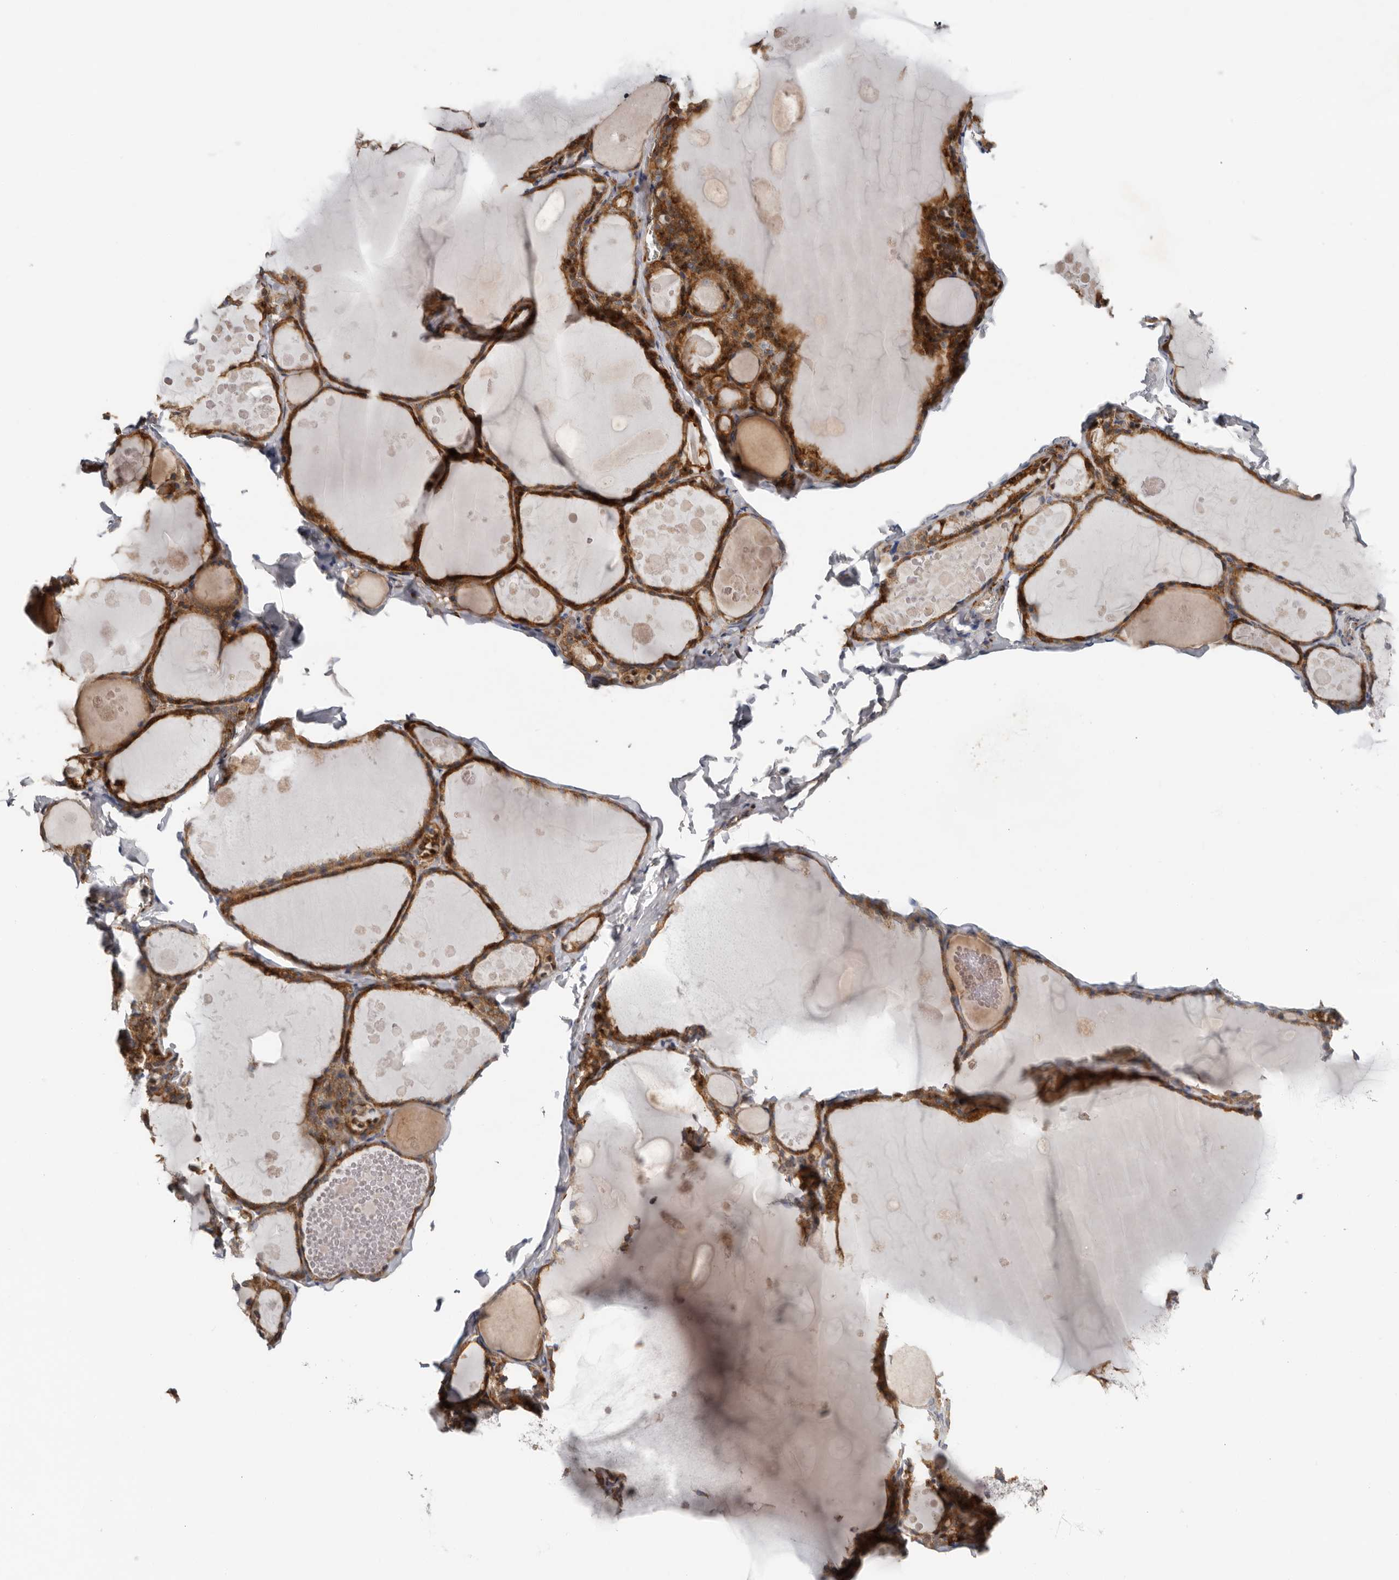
{"staining": {"intensity": "moderate", "quantity": ">75%", "location": "cytoplasmic/membranous"}, "tissue": "thyroid gland", "cell_type": "Glandular cells", "image_type": "normal", "snomed": [{"axis": "morphology", "description": "Normal tissue, NOS"}, {"axis": "topography", "description": "Thyroid gland"}], "caption": "The image exhibits immunohistochemical staining of unremarkable thyroid gland. There is moderate cytoplasmic/membranous expression is identified in about >75% of glandular cells. The protein is stained brown, and the nuclei are stained in blue (DAB IHC with brightfield microscopy, high magnification).", "gene": "LUZP1", "patient": {"sex": "male", "age": 56}}